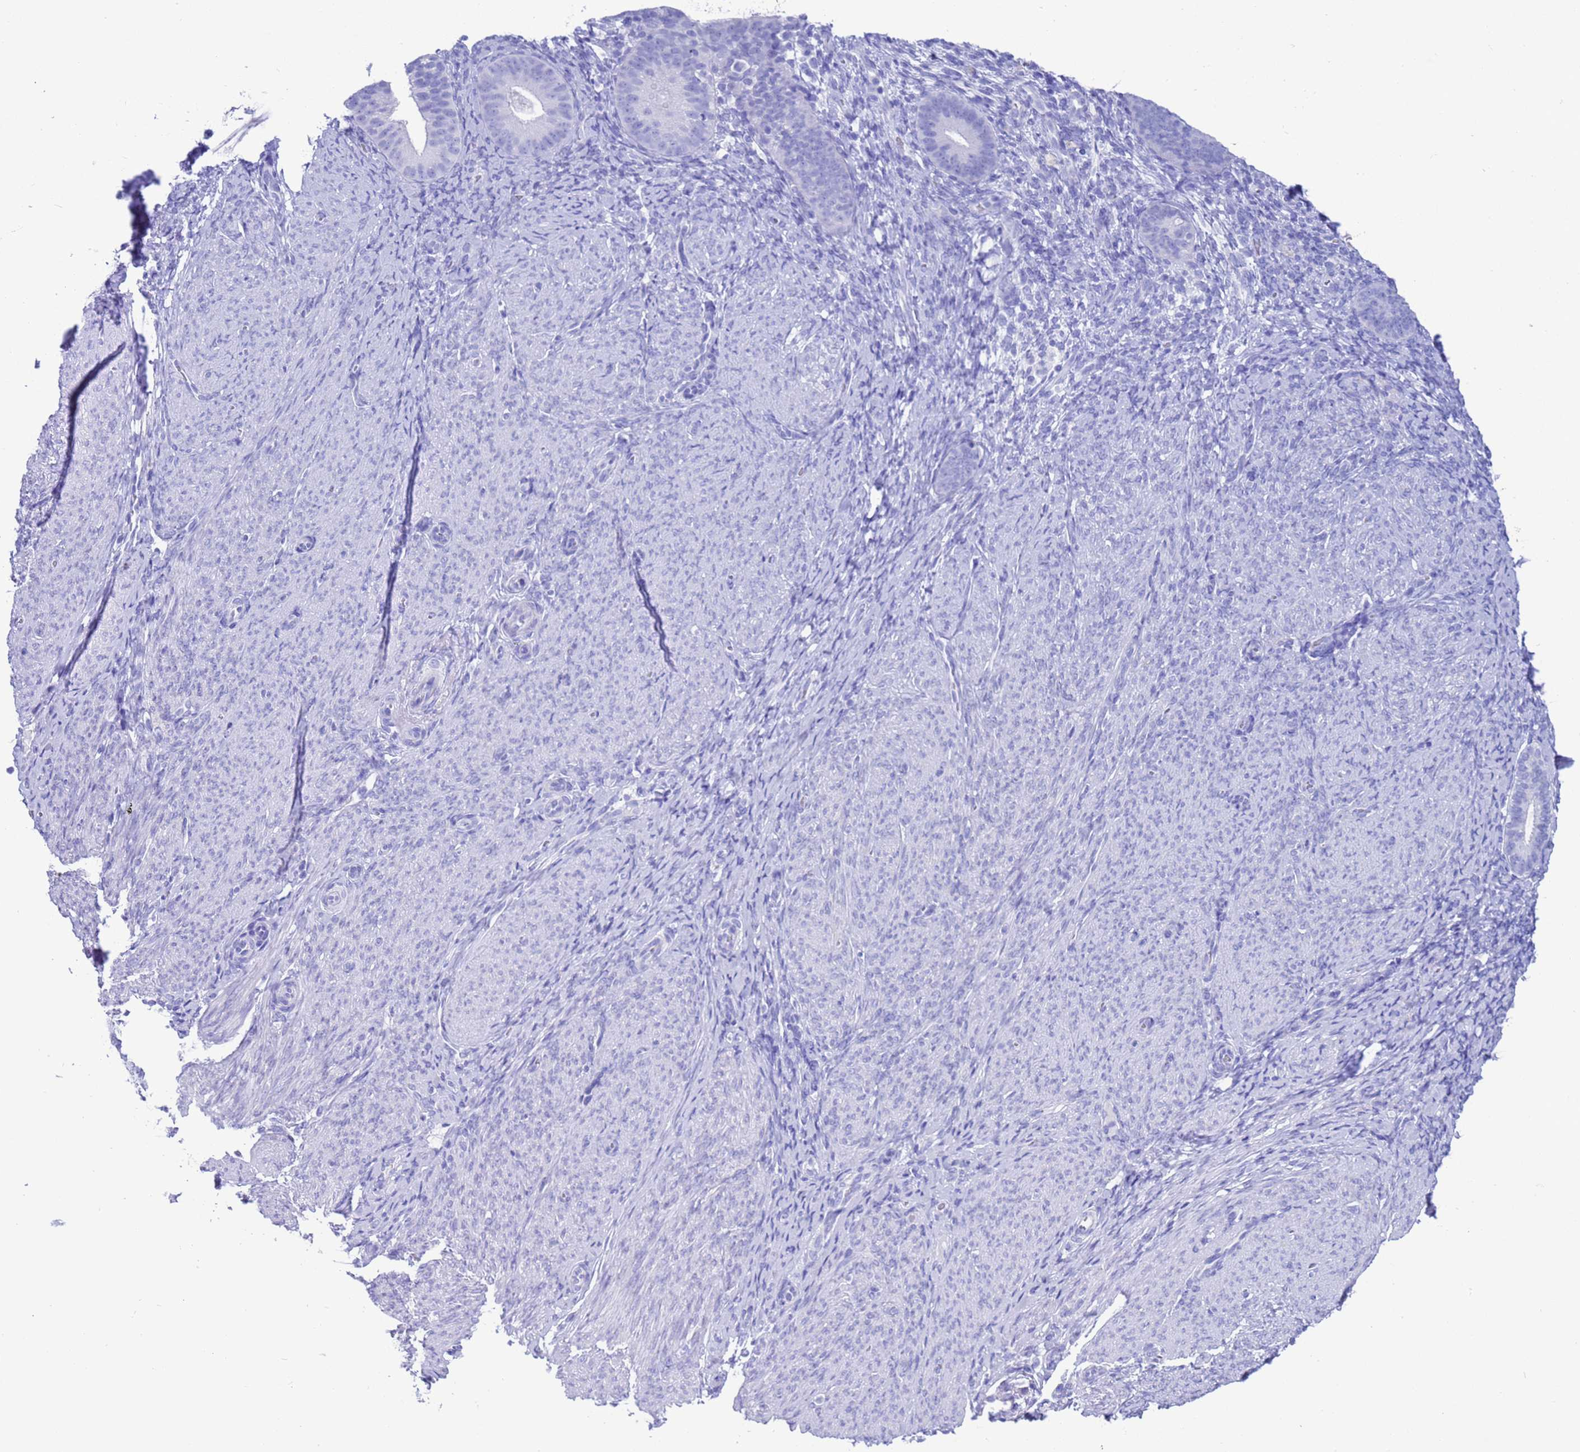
{"staining": {"intensity": "negative", "quantity": "none", "location": "none"}, "tissue": "endometrium", "cell_type": "Cells in endometrial stroma", "image_type": "normal", "snomed": [{"axis": "morphology", "description": "Normal tissue, NOS"}, {"axis": "topography", "description": "Endometrium"}], "caption": "Normal endometrium was stained to show a protein in brown. There is no significant staining in cells in endometrial stroma.", "gene": "GSTM1", "patient": {"sex": "female", "age": 65}}